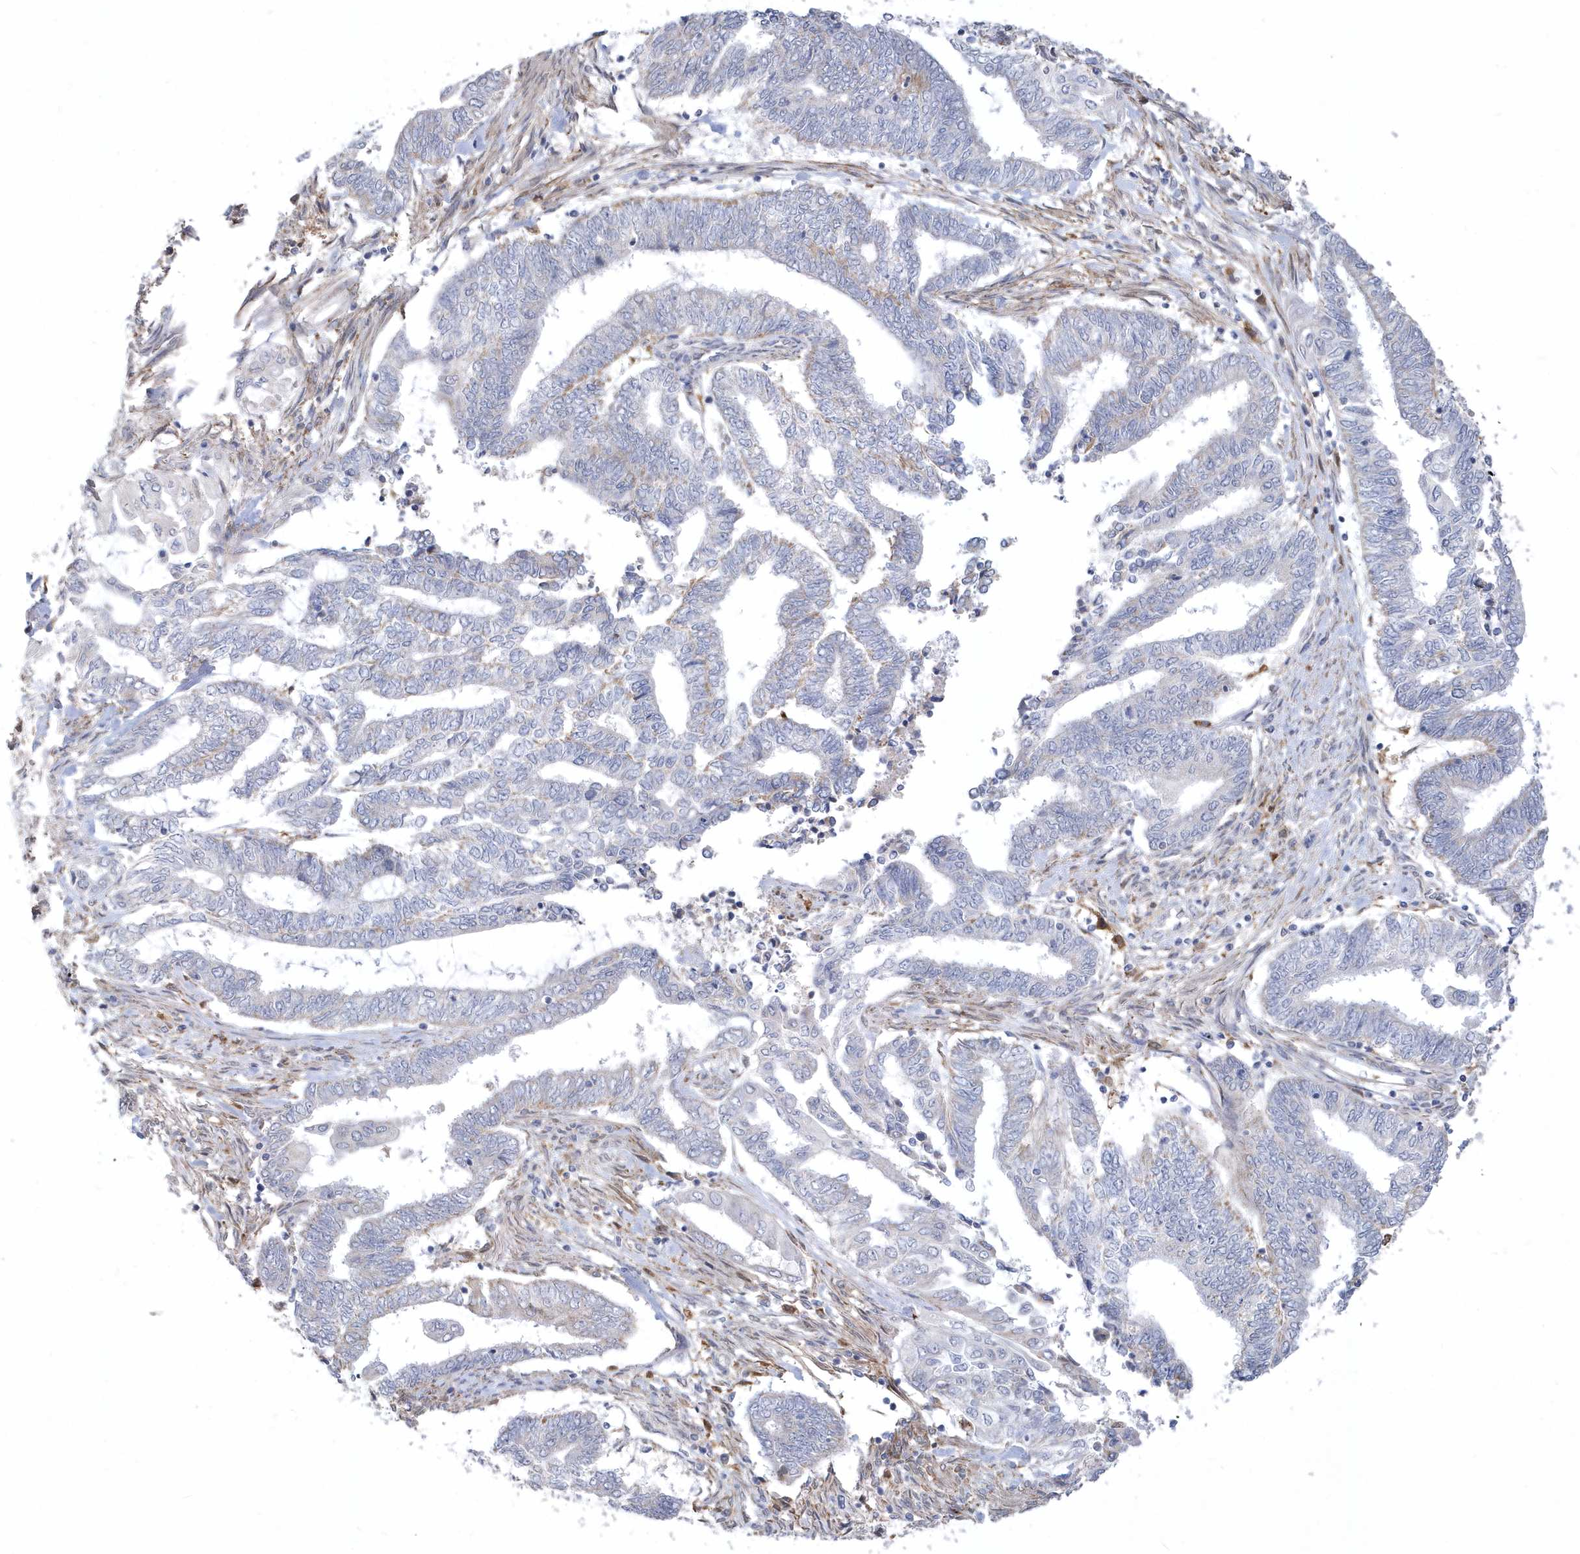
{"staining": {"intensity": "negative", "quantity": "none", "location": "none"}, "tissue": "endometrial cancer", "cell_type": "Tumor cells", "image_type": "cancer", "snomed": [{"axis": "morphology", "description": "Adenocarcinoma, NOS"}, {"axis": "topography", "description": "Uterus"}, {"axis": "topography", "description": "Endometrium"}], "caption": "An IHC micrograph of adenocarcinoma (endometrial) is shown. There is no staining in tumor cells of adenocarcinoma (endometrial).", "gene": "TSPEAR", "patient": {"sex": "female", "age": 70}}